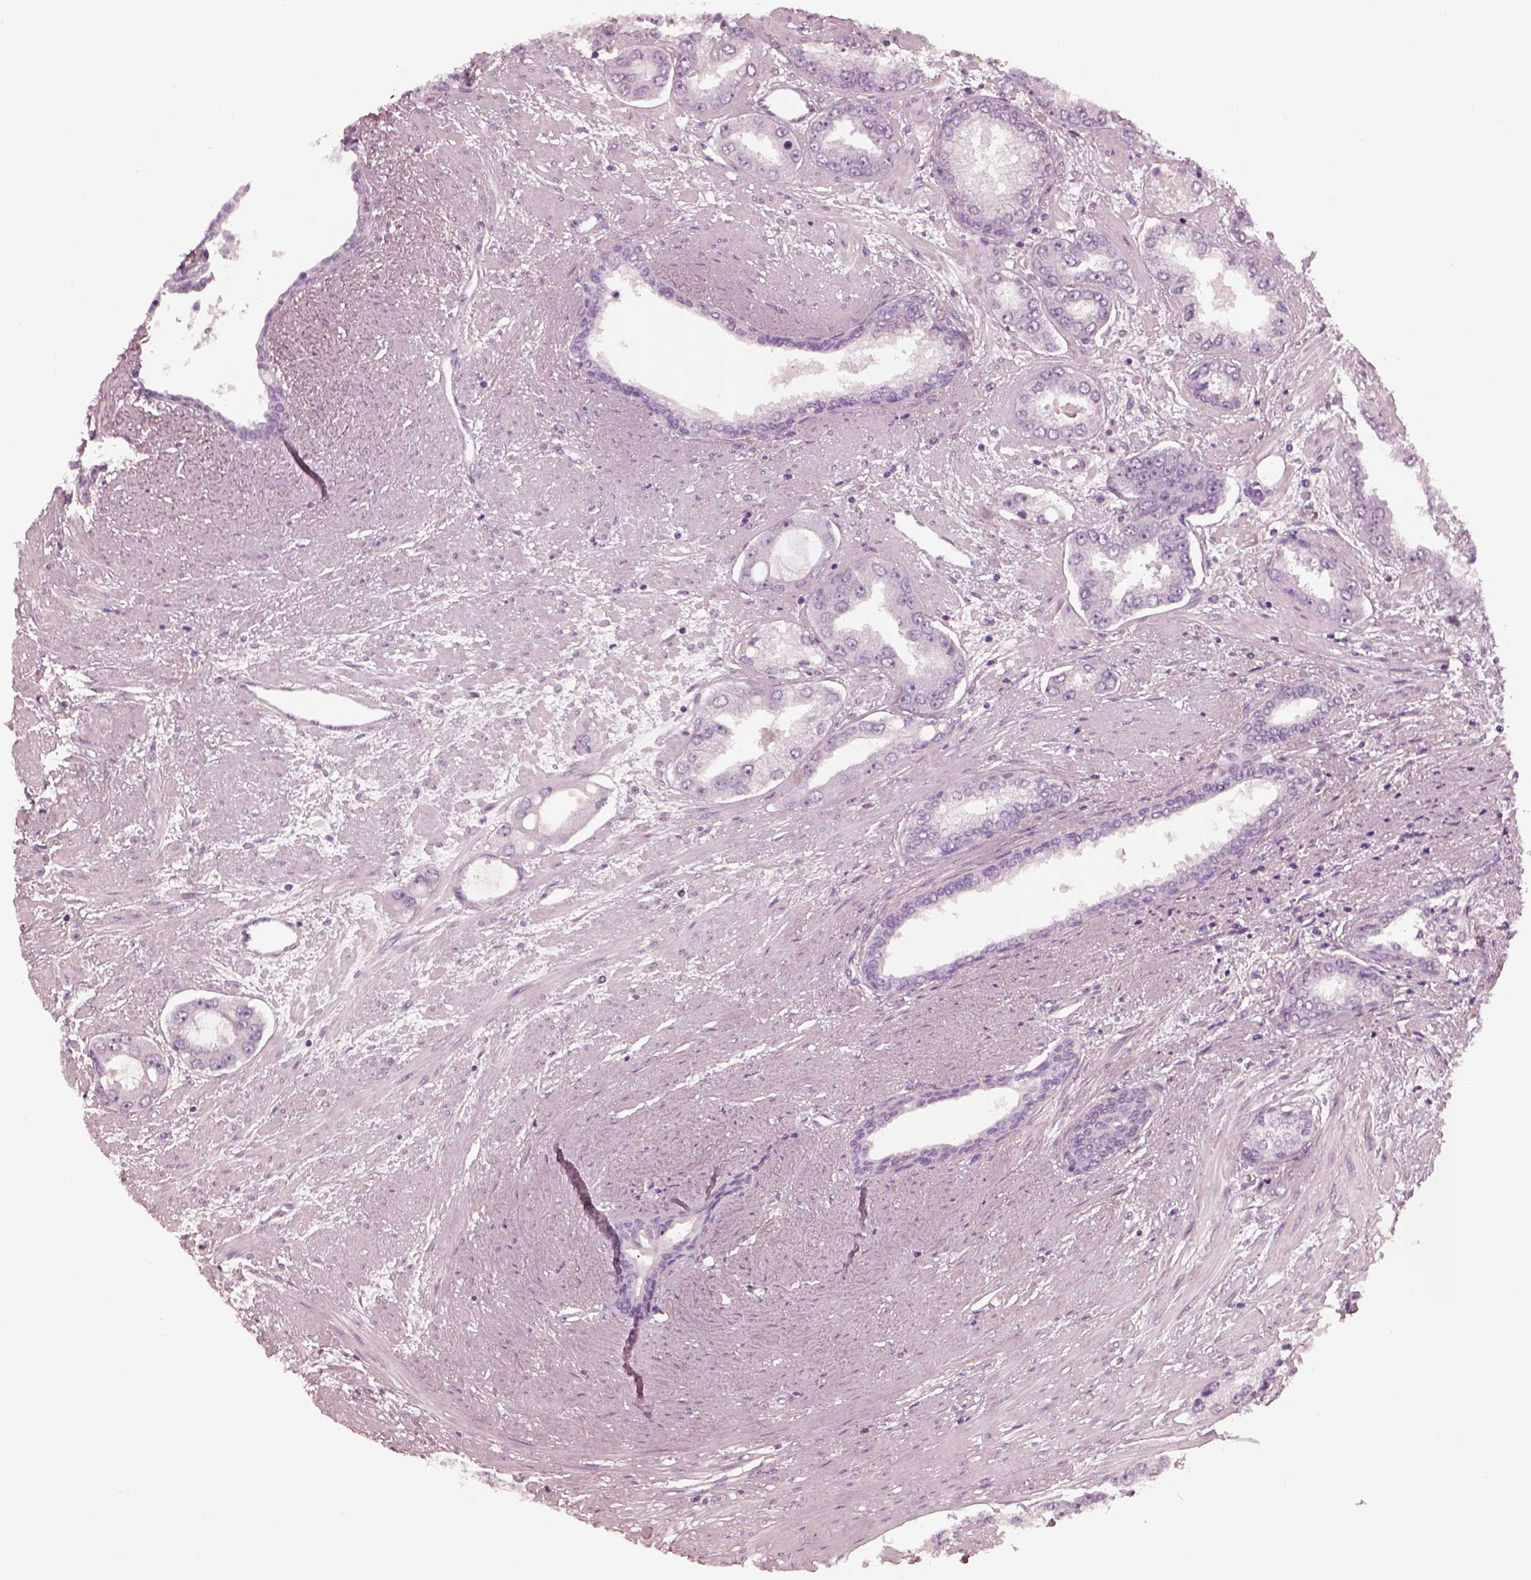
{"staining": {"intensity": "negative", "quantity": "none", "location": "none"}, "tissue": "prostate cancer", "cell_type": "Tumor cells", "image_type": "cancer", "snomed": [{"axis": "morphology", "description": "Adenocarcinoma, Low grade"}, {"axis": "topography", "description": "Prostate"}], "caption": "Photomicrograph shows no protein staining in tumor cells of prostate low-grade adenocarcinoma tissue. The staining was performed using DAB to visualize the protein expression in brown, while the nuclei were stained in blue with hematoxylin (Magnification: 20x).", "gene": "FABP9", "patient": {"sex": "male", "age": 60}}